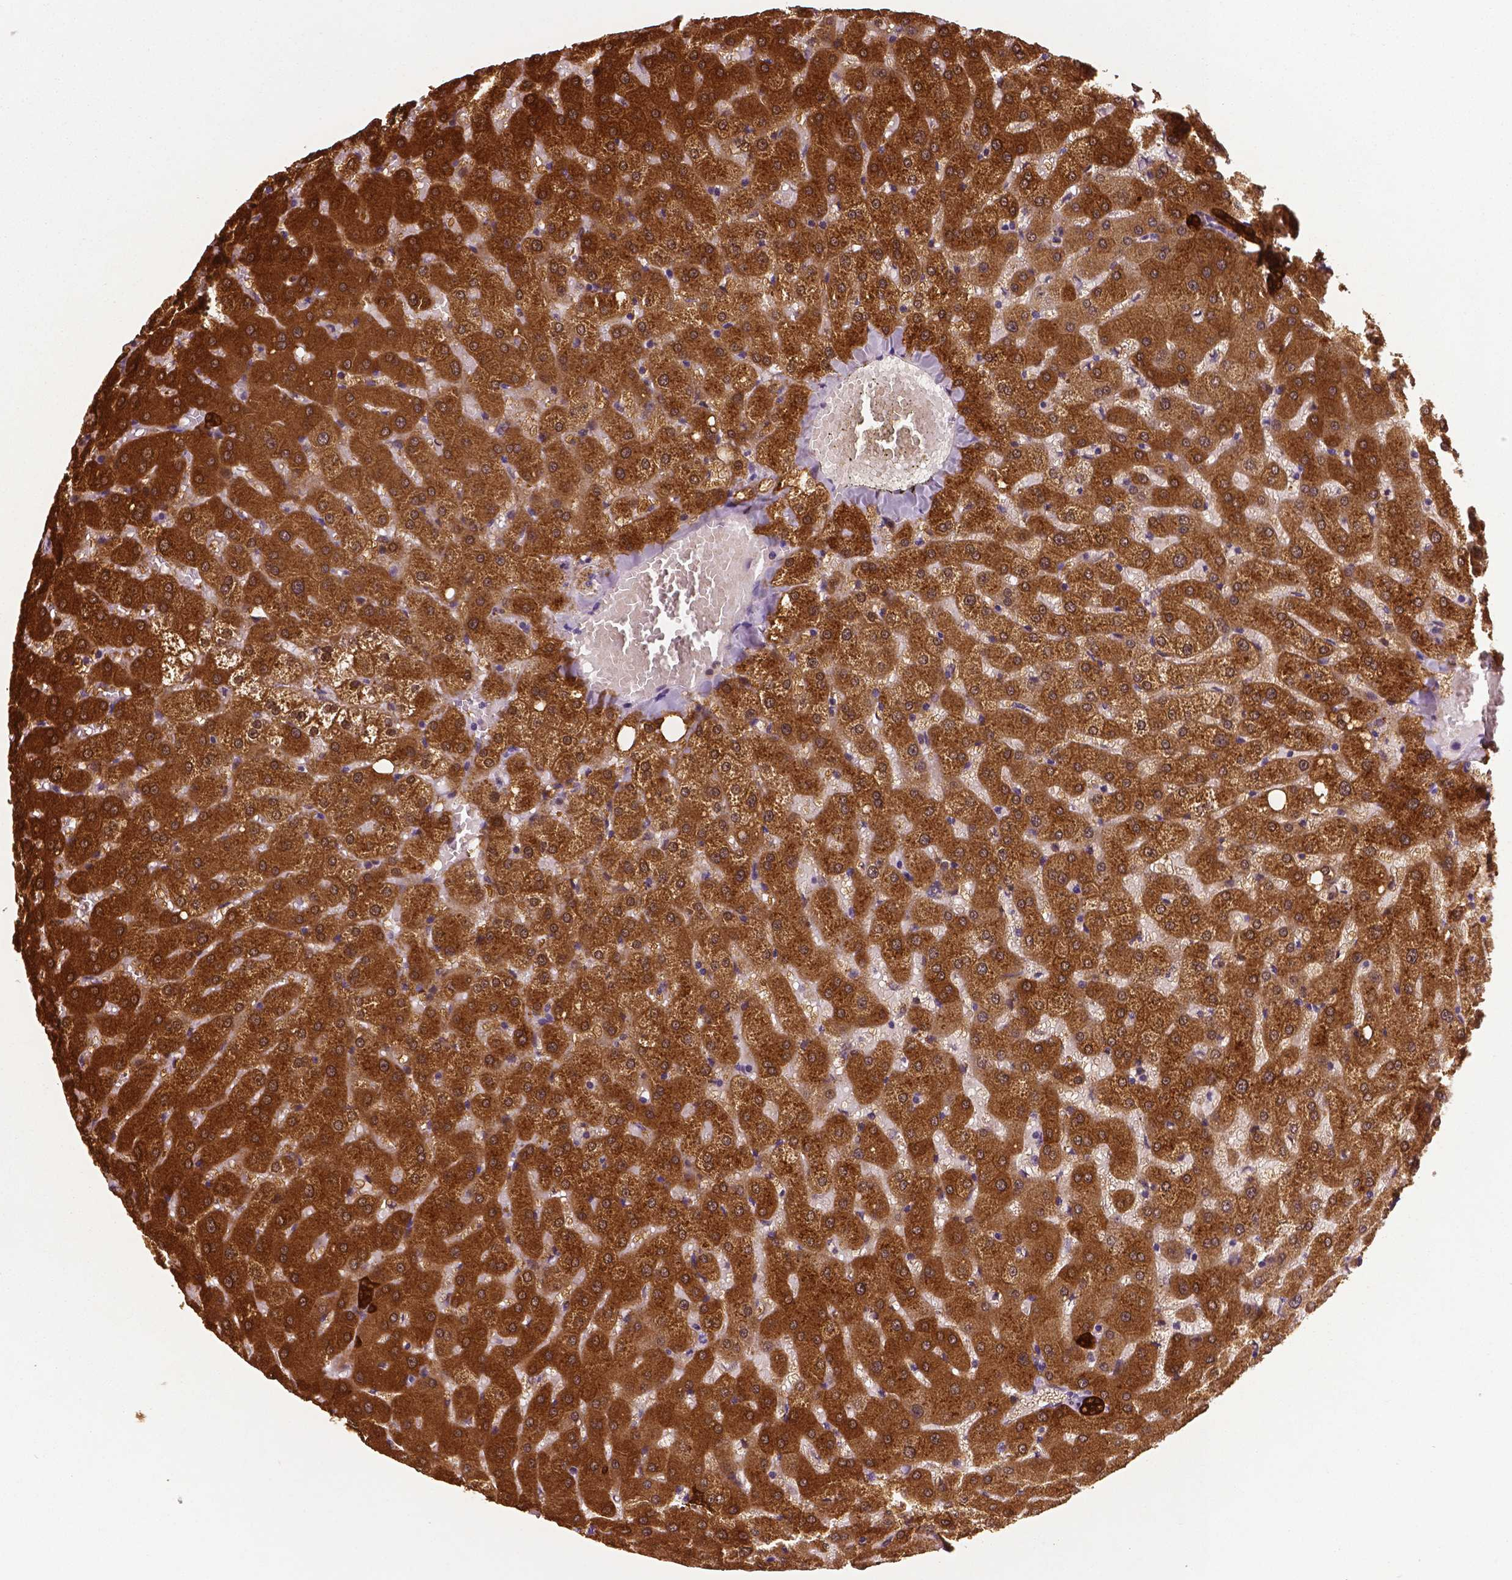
{"staining": {"intensity": "strong", "quantity": ">75%", "location": "cytoplasmic/membranous"}, "tissue": "liver", "cell_type": "Cholangiocytes", "image_type": "normal", "snomed": [{"axis": "morphology", "description": "Normal tissue, NOS"}, {"axis": "topography", "description": "Liver"}], "caption": "Immunohistochemistry staining of unremarkable liver, which exhibits high levels of strong cytoplasmic/membranous expression in approximately >75% of cholangiocytes indicating strong cytoplasmic/membranous protein expression. The staining was performed using DAB (brown) for protein detection and nuclei were counterstained in hematoxylin (blue).", "gene": "PHGDH", "patient": {"sex": "female", "age": 50}}